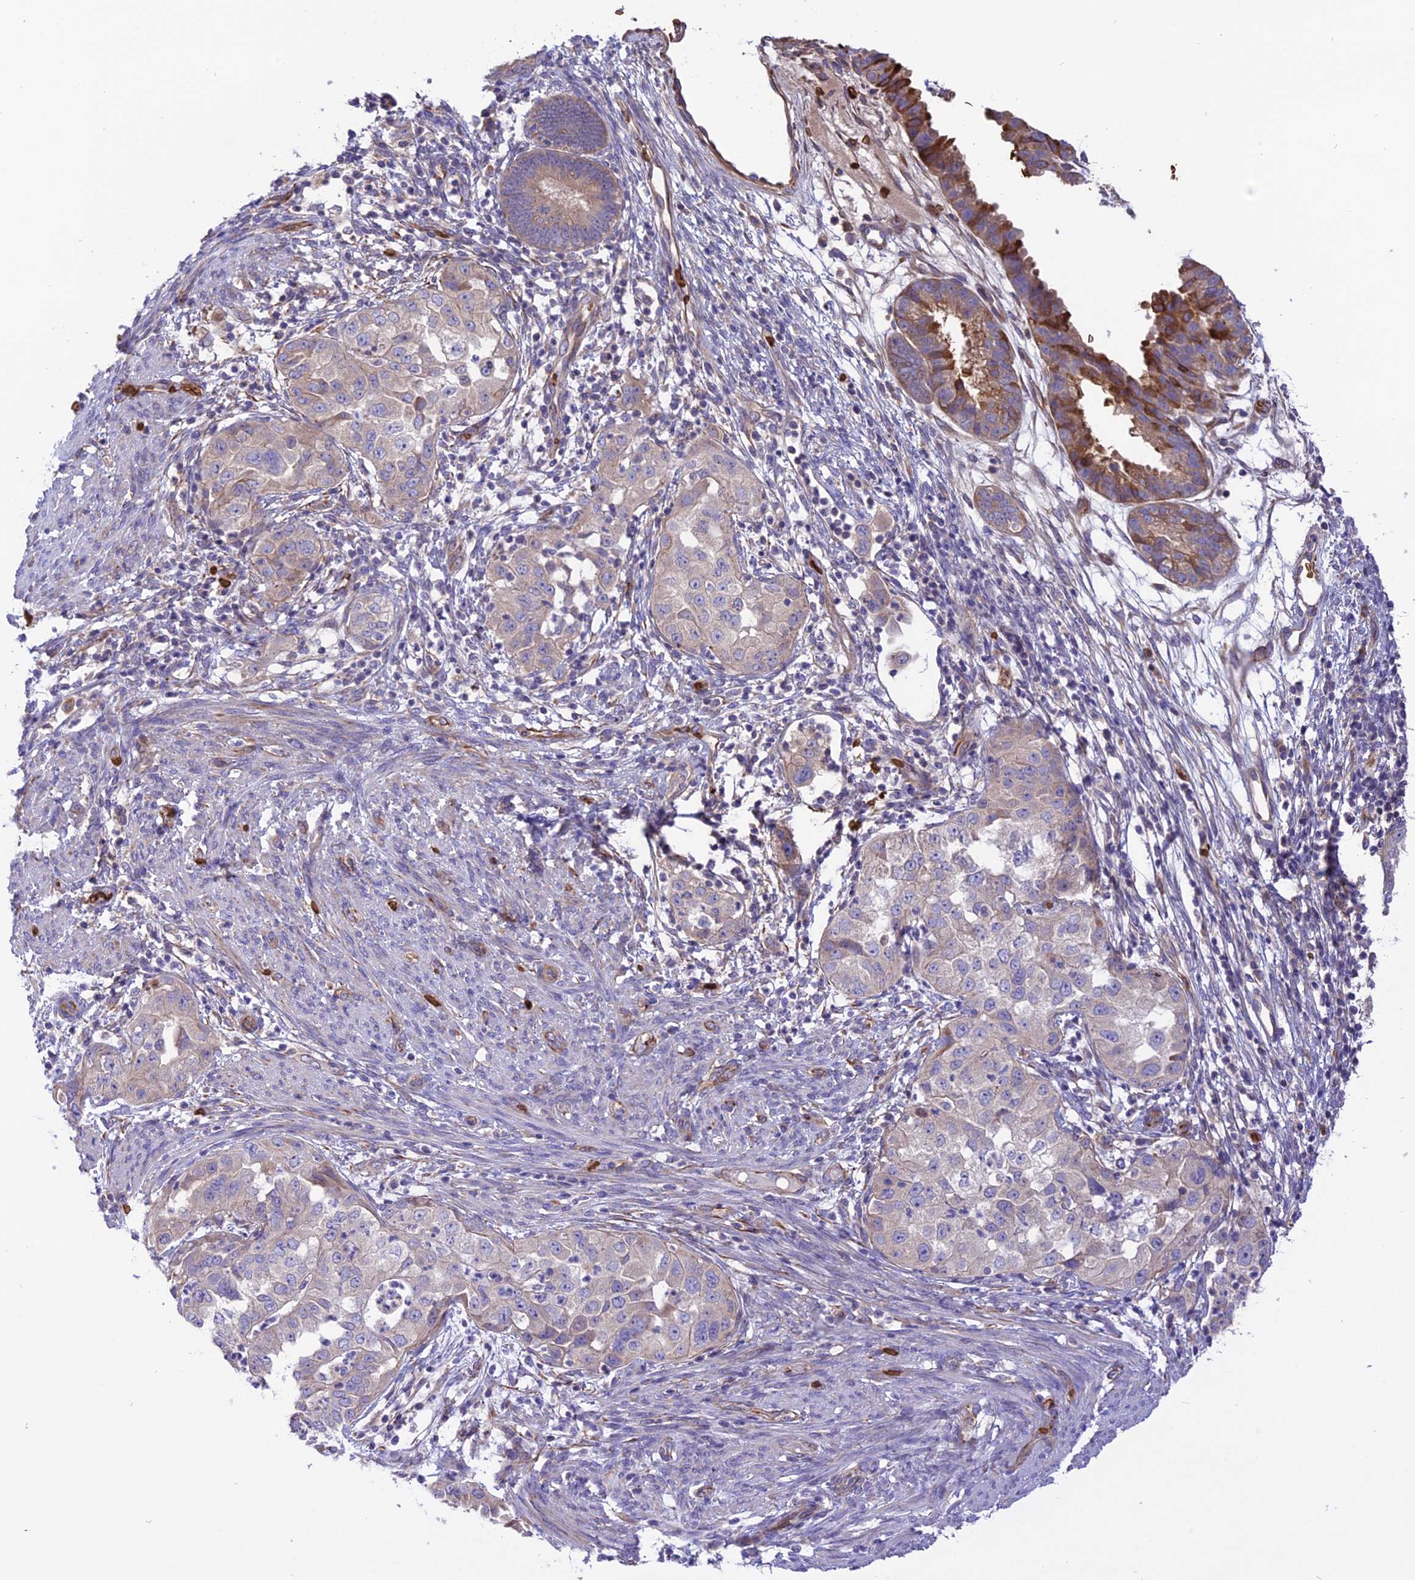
{"staining": {"intensity": "moderate", "quantity": "25%-75%", "location": "cytoplasmic/membranous"}, "tissue": "endometrial cancer", "cell_type": "Tumor cells", "image_type": "cancer", "snomed": [{"axis": "morphology", "description": "Adenocarcinoma, NOS"}, {"axis": "topography", "description": "Endometrium"}], "caption": "Moderate cytoplasmic/membranous positivity is present in about 25%-75% of tumor cells in adenocarcinoma (endometrial). (DAB IHC with brightfield microscopy, high magnification).", "gene": "TTC4", "patient": {"sex": "female", "age": 85}}